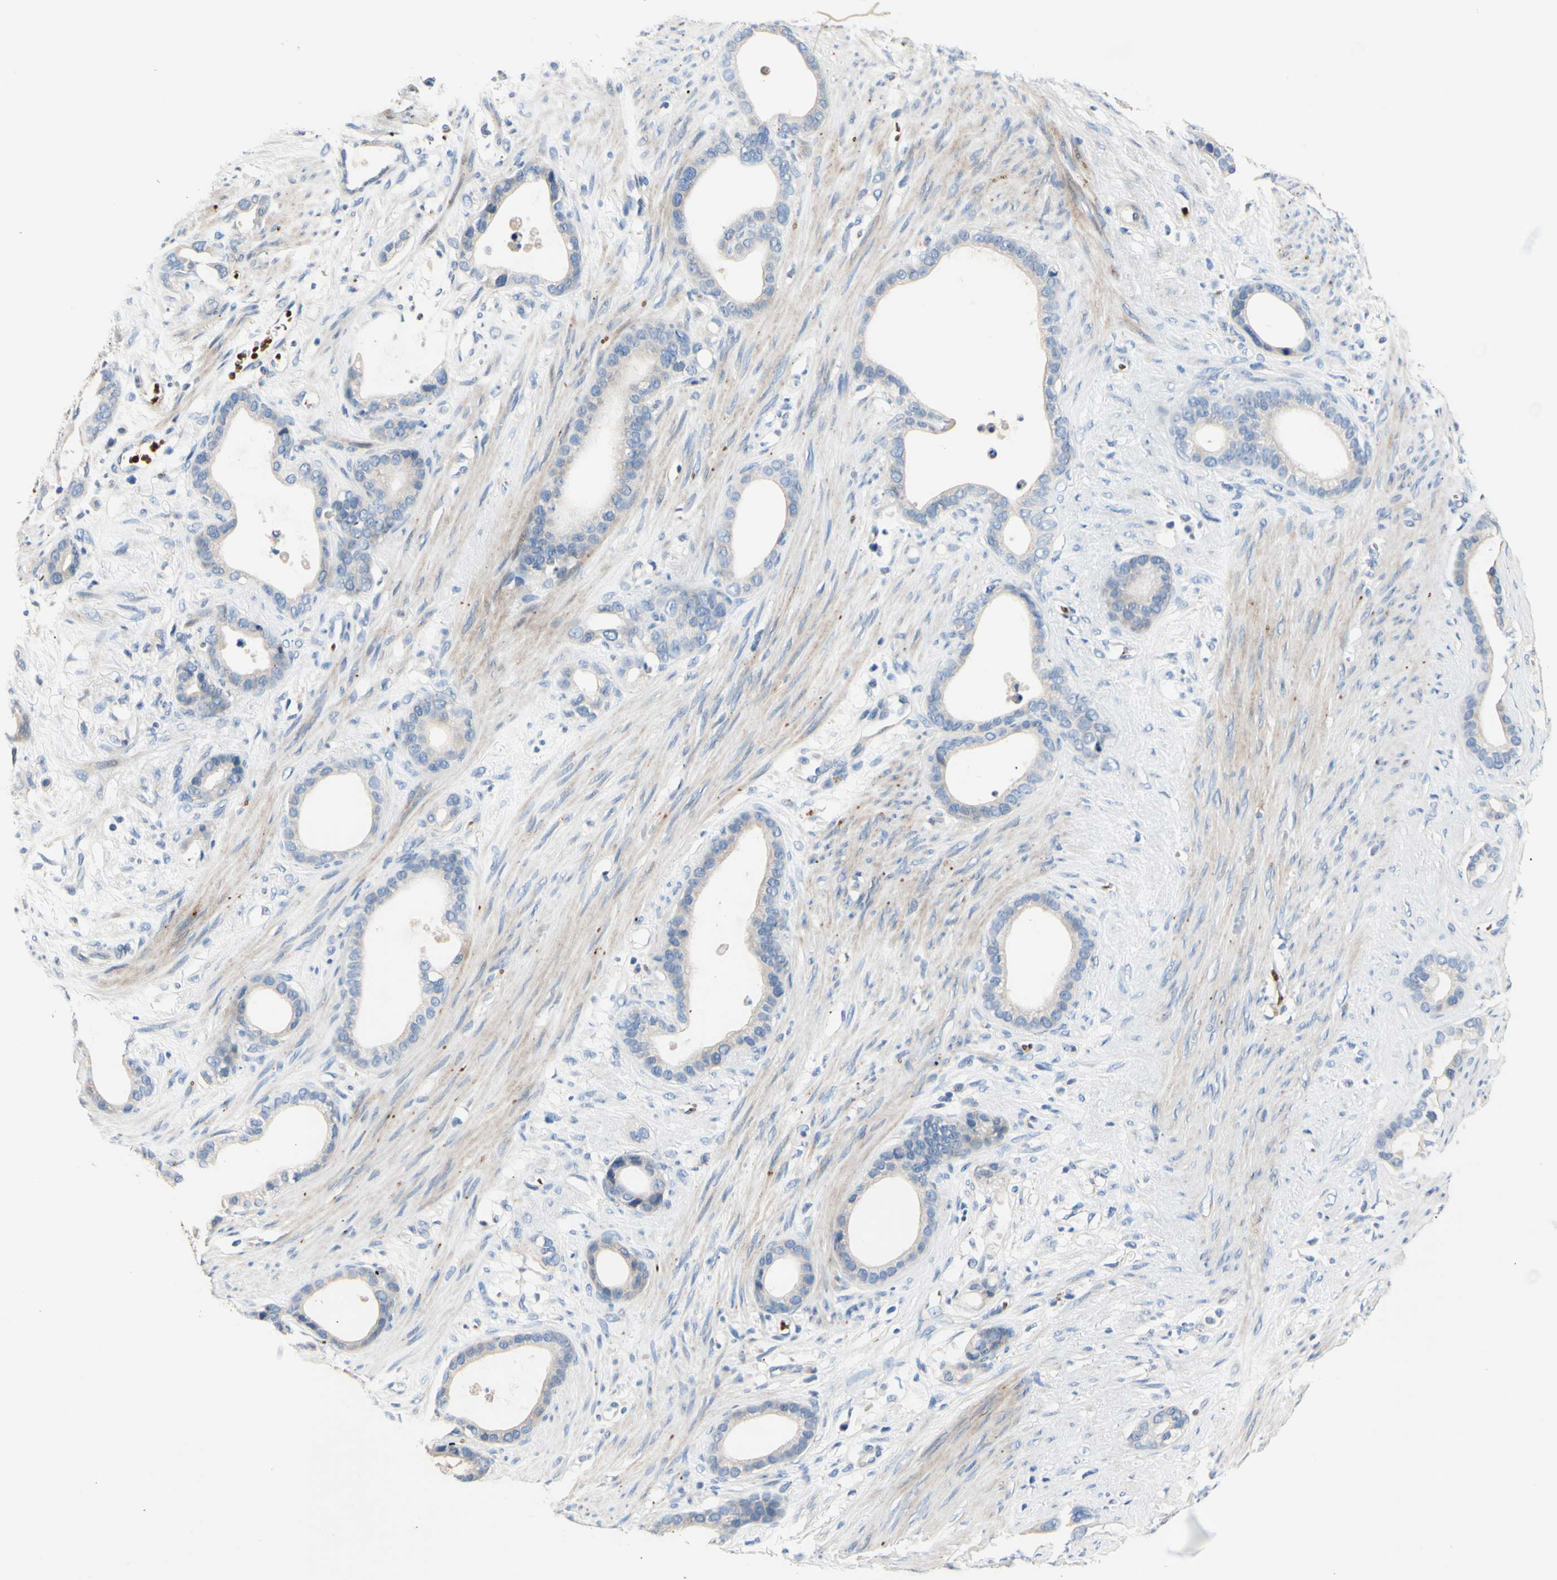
{"staining": {"intensity": "negative", "quantity": "none", "location": "none"}, "tissue": "stomach cancer", "cell_type": "Tumor cells", "image_type": "cancer", "snomed": [{"axis": "morphology", "description": "Adenocarcinoma, NOS"}, {"axis": "topography", "description": "Stomach"}], "caption": "The IHC micrograph has no significant staining in tumor cells of adenocarcinoma (stomach) tissue.", "gene": "CDON", "patient": {"sex": "female", "age": 75}}